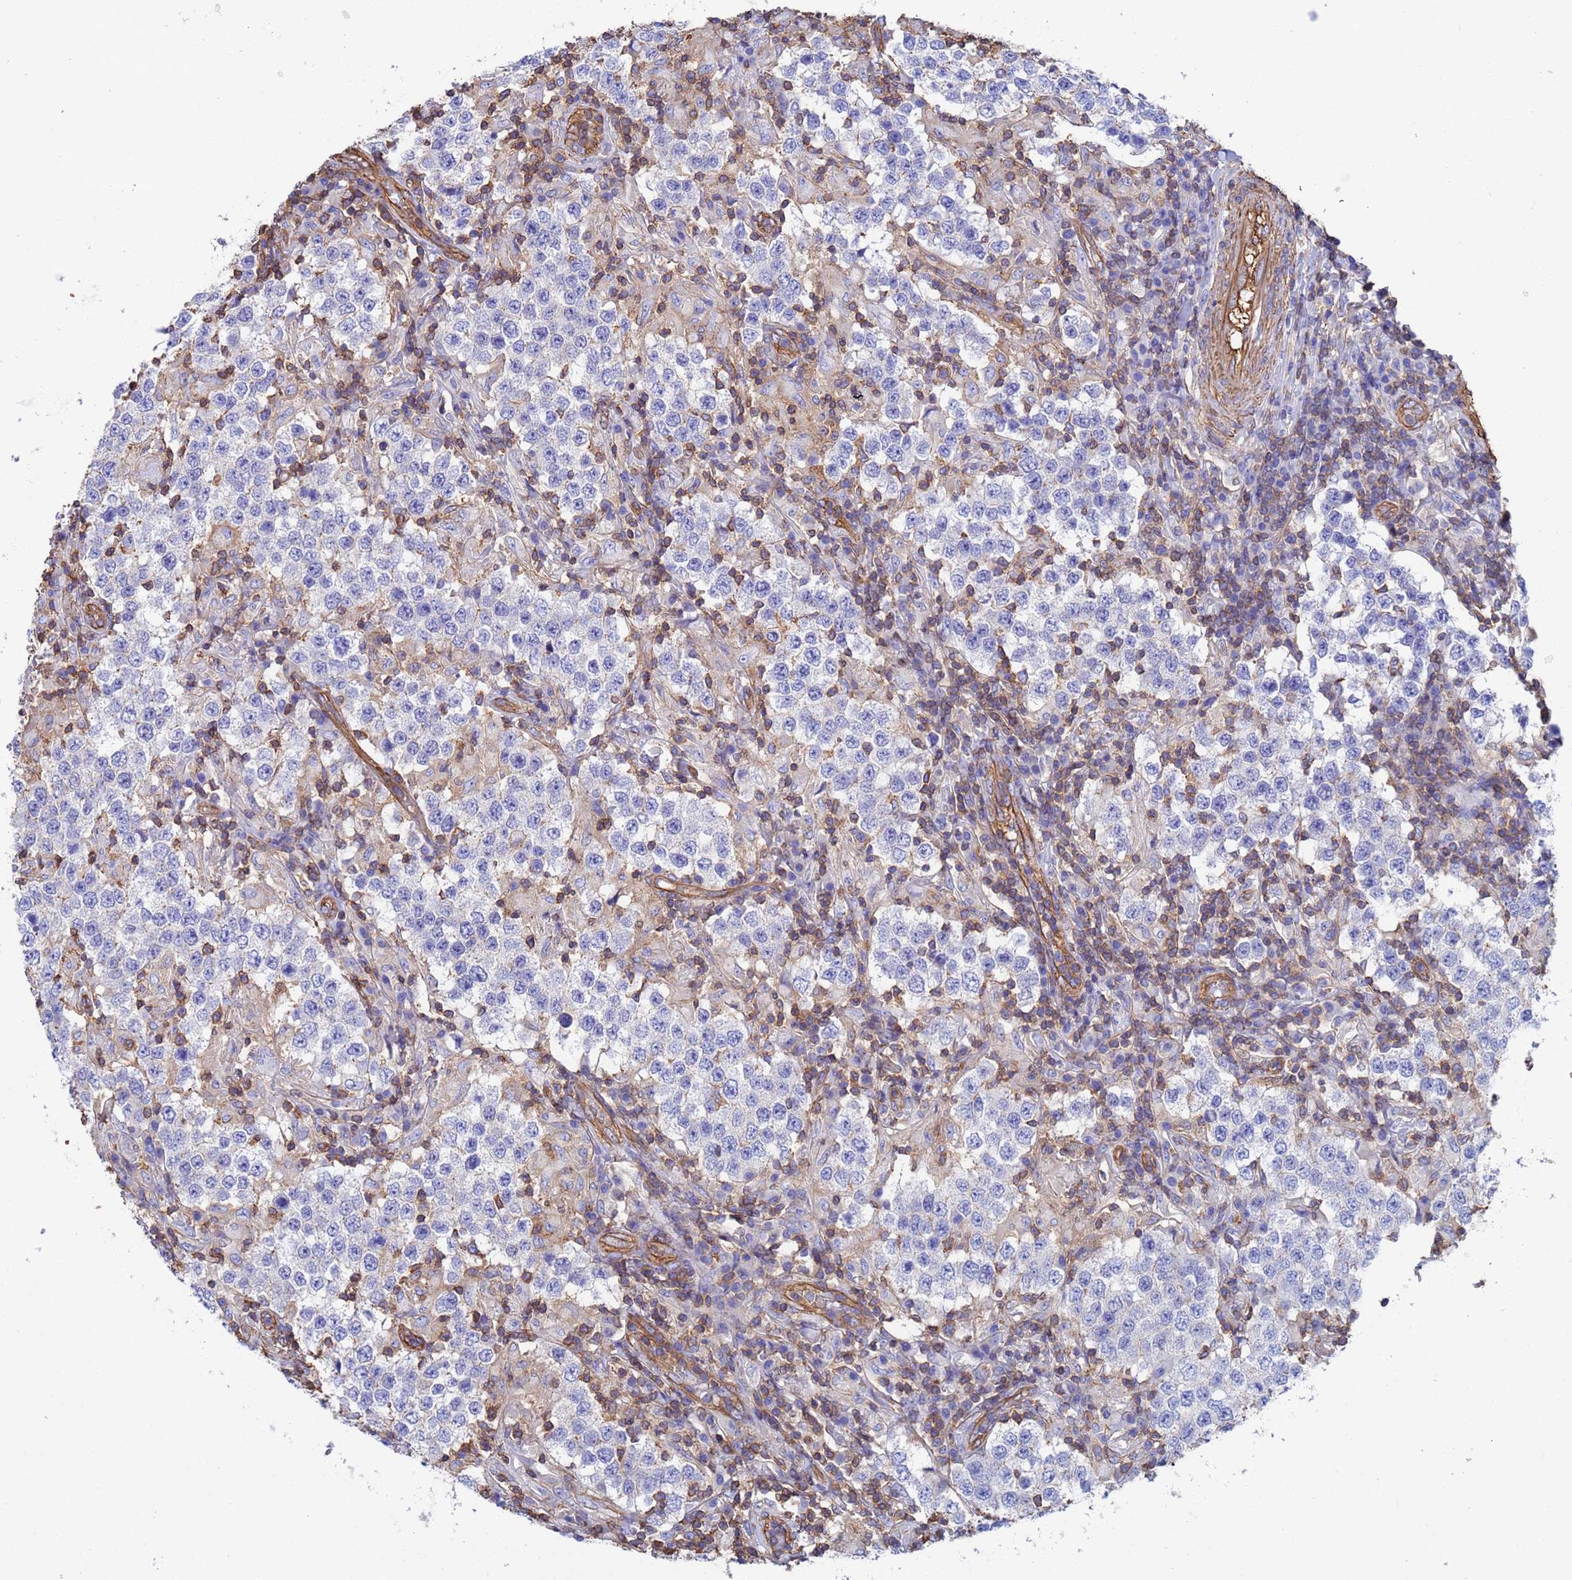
{"staining": {"intensity": "negative", "quantity": "none", "location": "none"}, "tissue": "testis cancer", "cell_type": "Tumor cells", "image_type": "cancer", "snomed": [{"axis": "morphology", "description": "Seminoma, NOS"}, {"axis": "morphology", "description": "Carcinoma, Embryonal, NOS"}, {"axis": "topography", "description": "Testis"}], "caption": "There is no significant expression in tumor cells of testis cancer.", "gene": "MYL12A", "patient": {"sex": "male", "age": 41}}